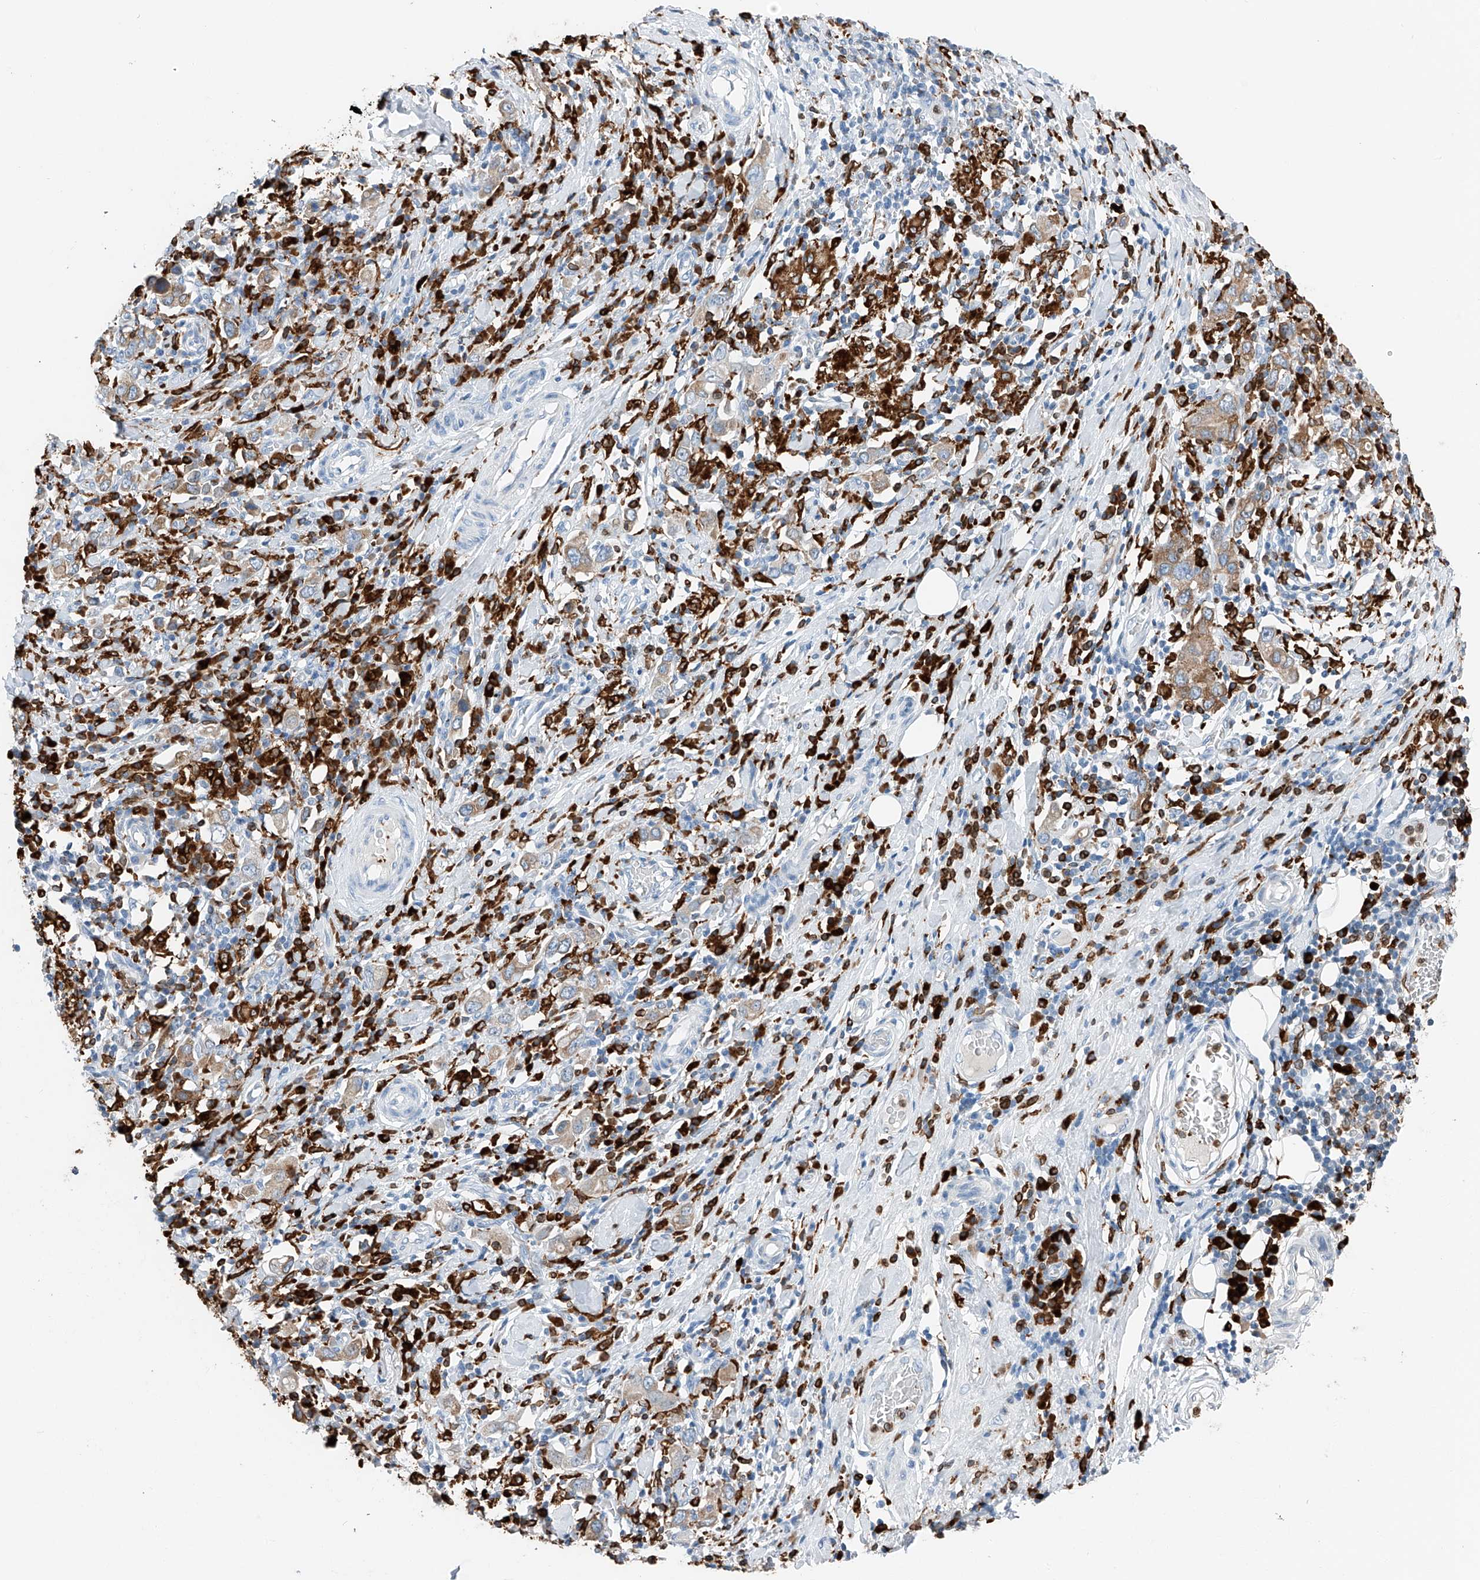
{"staining": {"intensity": "moderate", "quantity": ">75%", "location": "cytoplasmic/membranous"}, "tissue": "stomach cancer", "cell_type": "Tumor cells", "image_type": "cancer", "snomed": [{"axis": "morphology", "description": "Adenocarcinoma, NOS"}, {"axis": "topography", "description": "Stomach, upper"}], "caption": "Stomach adenocarcinoma stained for a protein (brown) exhibits moderate cytoplasmic/membranous positive positivity in about >75% of tumor cells.", "gene": "TBXAS1", "patient": {"sex": "male", "age": 62}}